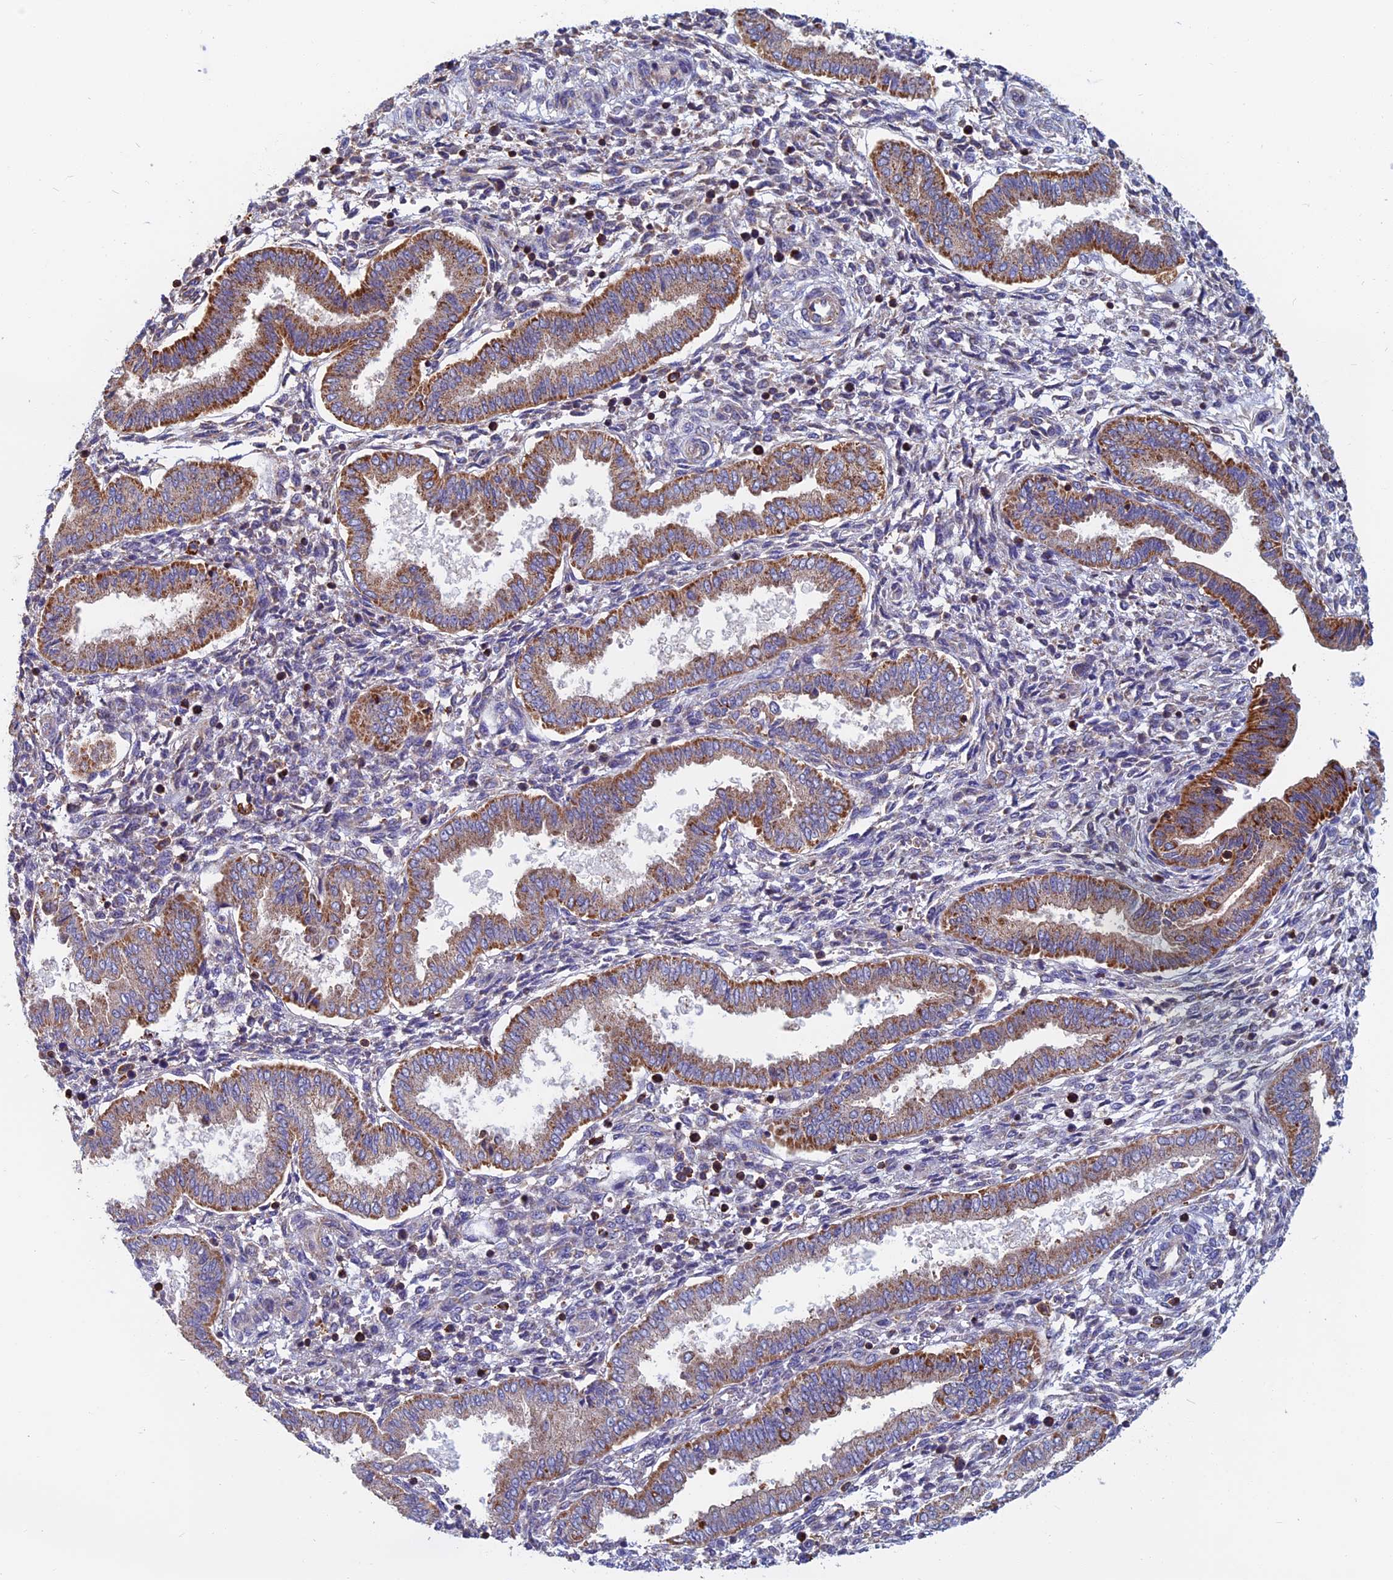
{"staining": {"intensity": "negative", "quantity": "none", "location": "none"}, "tissue": "endometrium", "cell_type": "Cells in endometrial stroma", "image_type": "normal", "snomed": [{"axis": "morphology", "description": "Normal tissue, NOS"}, {"axis": "topography", "description": "Endometrium"}], "caption": "IHC of unremarkable human endometrium reveals no positivity in cells in endometrial stroma. The staining is performed using DAB (3,3'-diaminobenzidine) brown chromogen with nuclei counter-stained in using hematoxylin.", "gene": "HSD17B8", "patient": {"sex": "female", "age": 24}}